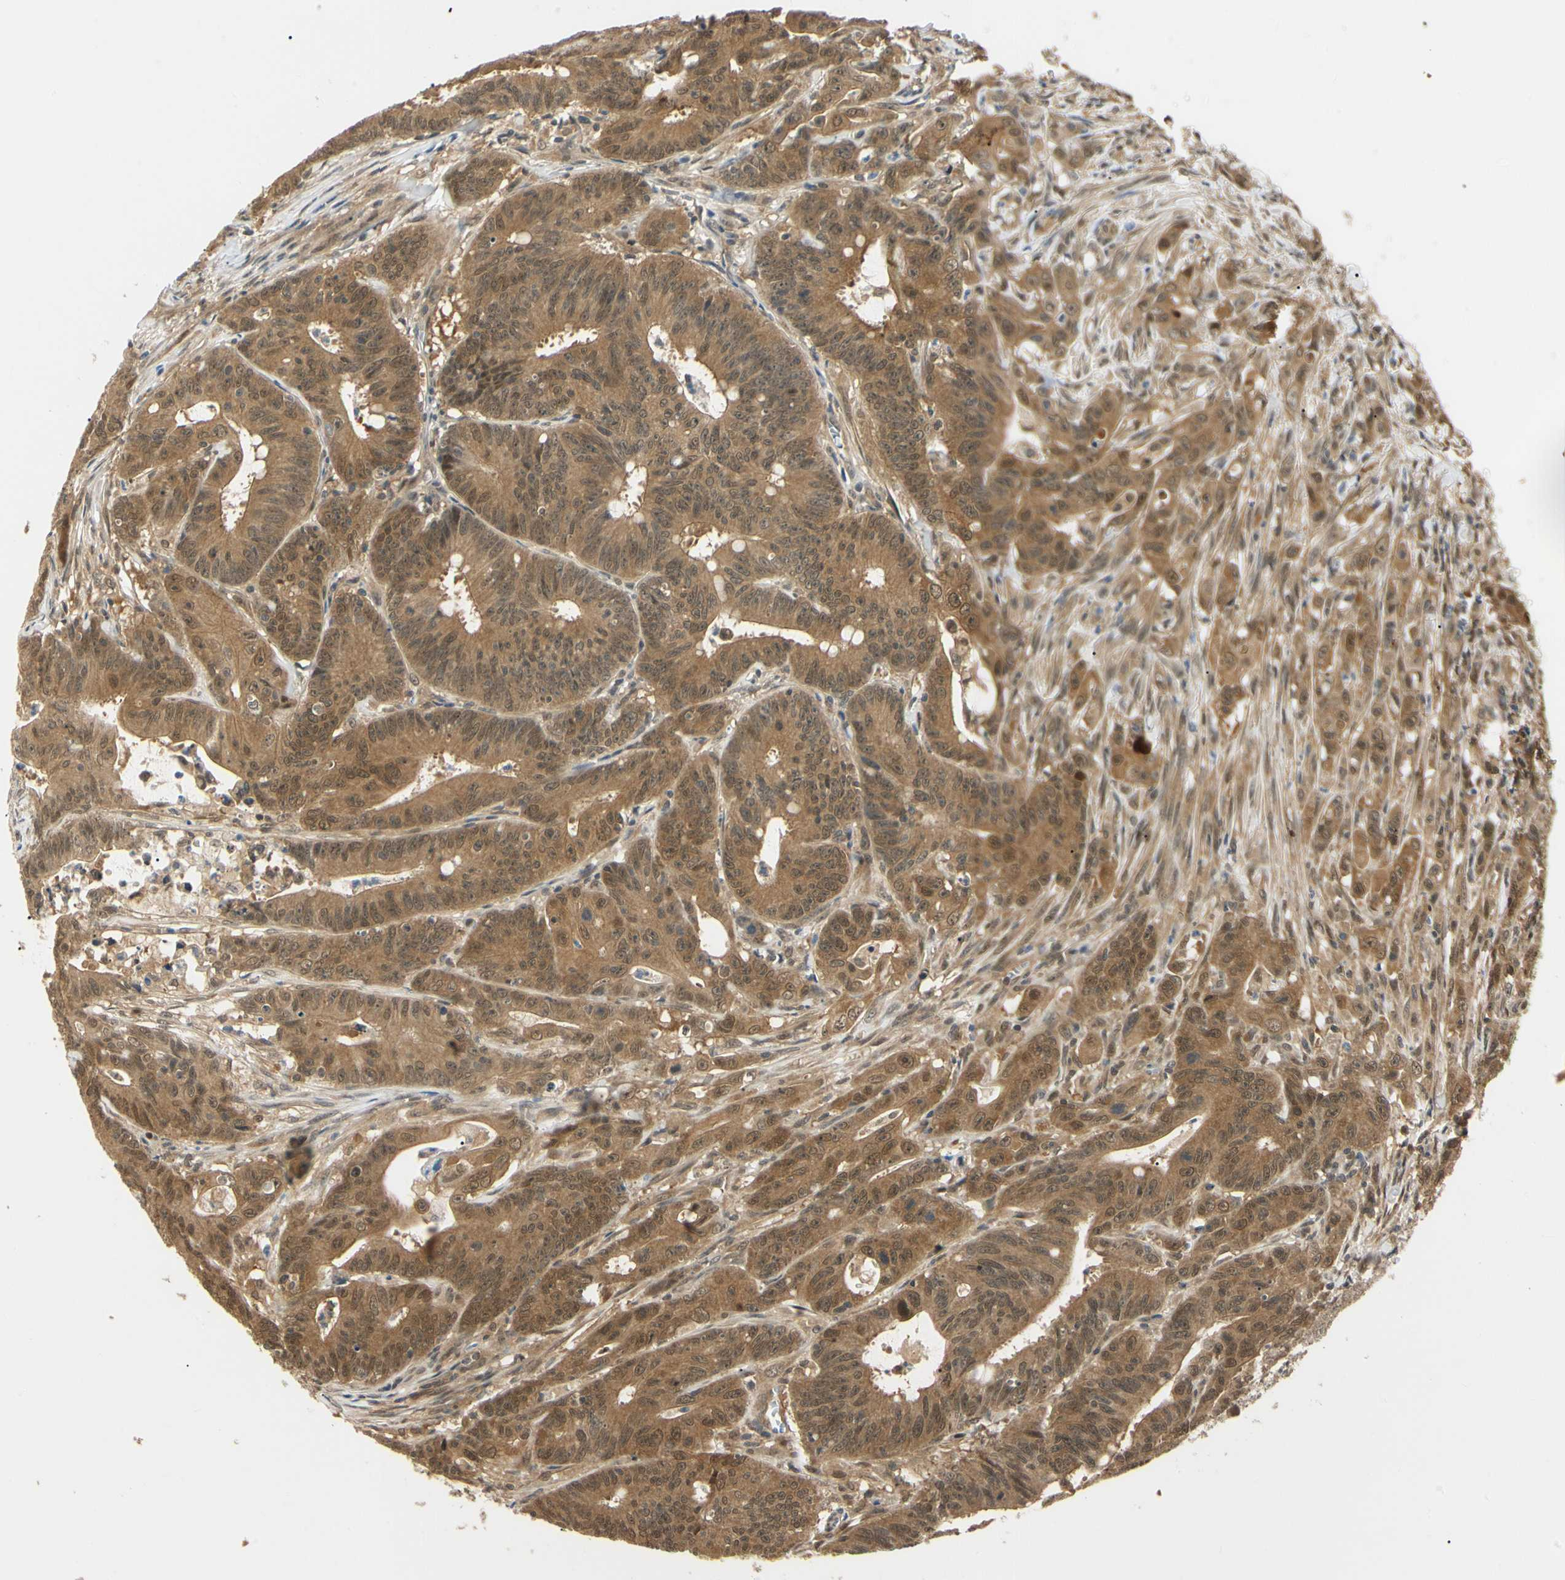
{"staining": {"intensity": "moderate", "quantity": ">75%", "location": "cytoplasmic/membranous,nuclear"}, "tissue": "colorectal cancer", "cell_type": "Tumor cells", "image_type": "cancer", "snomed": [{"axis": "morphology", "description": "Adenocarcinoma, NOS"}, {"axis": "topography", "description": "Colon"}], "caption": "Human colorectal cancer (adenocarcinoma) stained with a protein marker exhibits moderate staining in tumor cells.", "gene": "UBE2Z", "patient": {"sex": "male", "age": 45}}